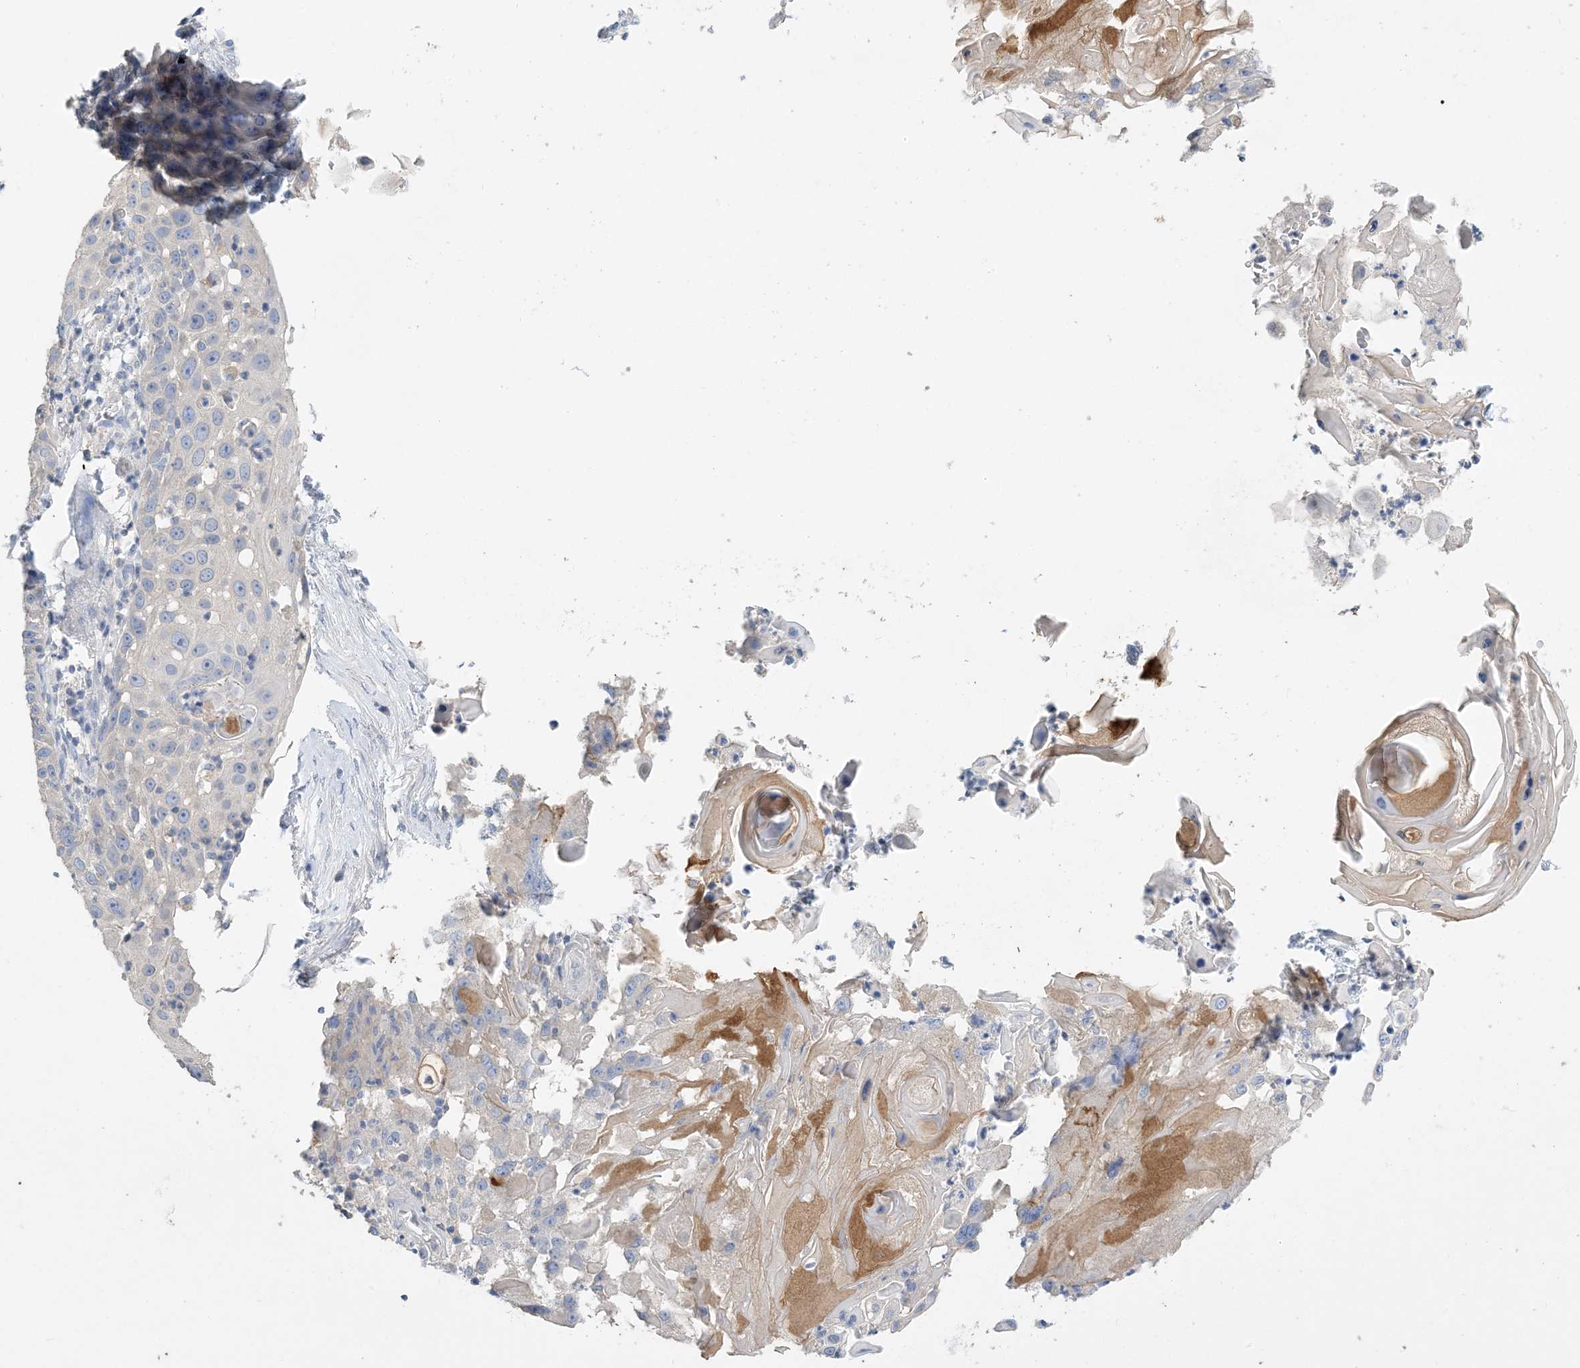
{"staining": {"intensity": "negative", "quantity": "none", "location": "none"}, "tissue": "skin cancer", "cell_type": "Tumor cells", "image_type": "cancer", "snomed": [{"axis": "morphology", "description": "Squamous cell carcinoma, NOS"}, {"axis": "topography", "description": "Skin"}], "caption": "Human squamous cell carcinoma (skin) stained for a protein using IHC exhibits no expression in tumor cells.", "gene": "KPRP", "patient": {"sex": "female", "age": 44}}